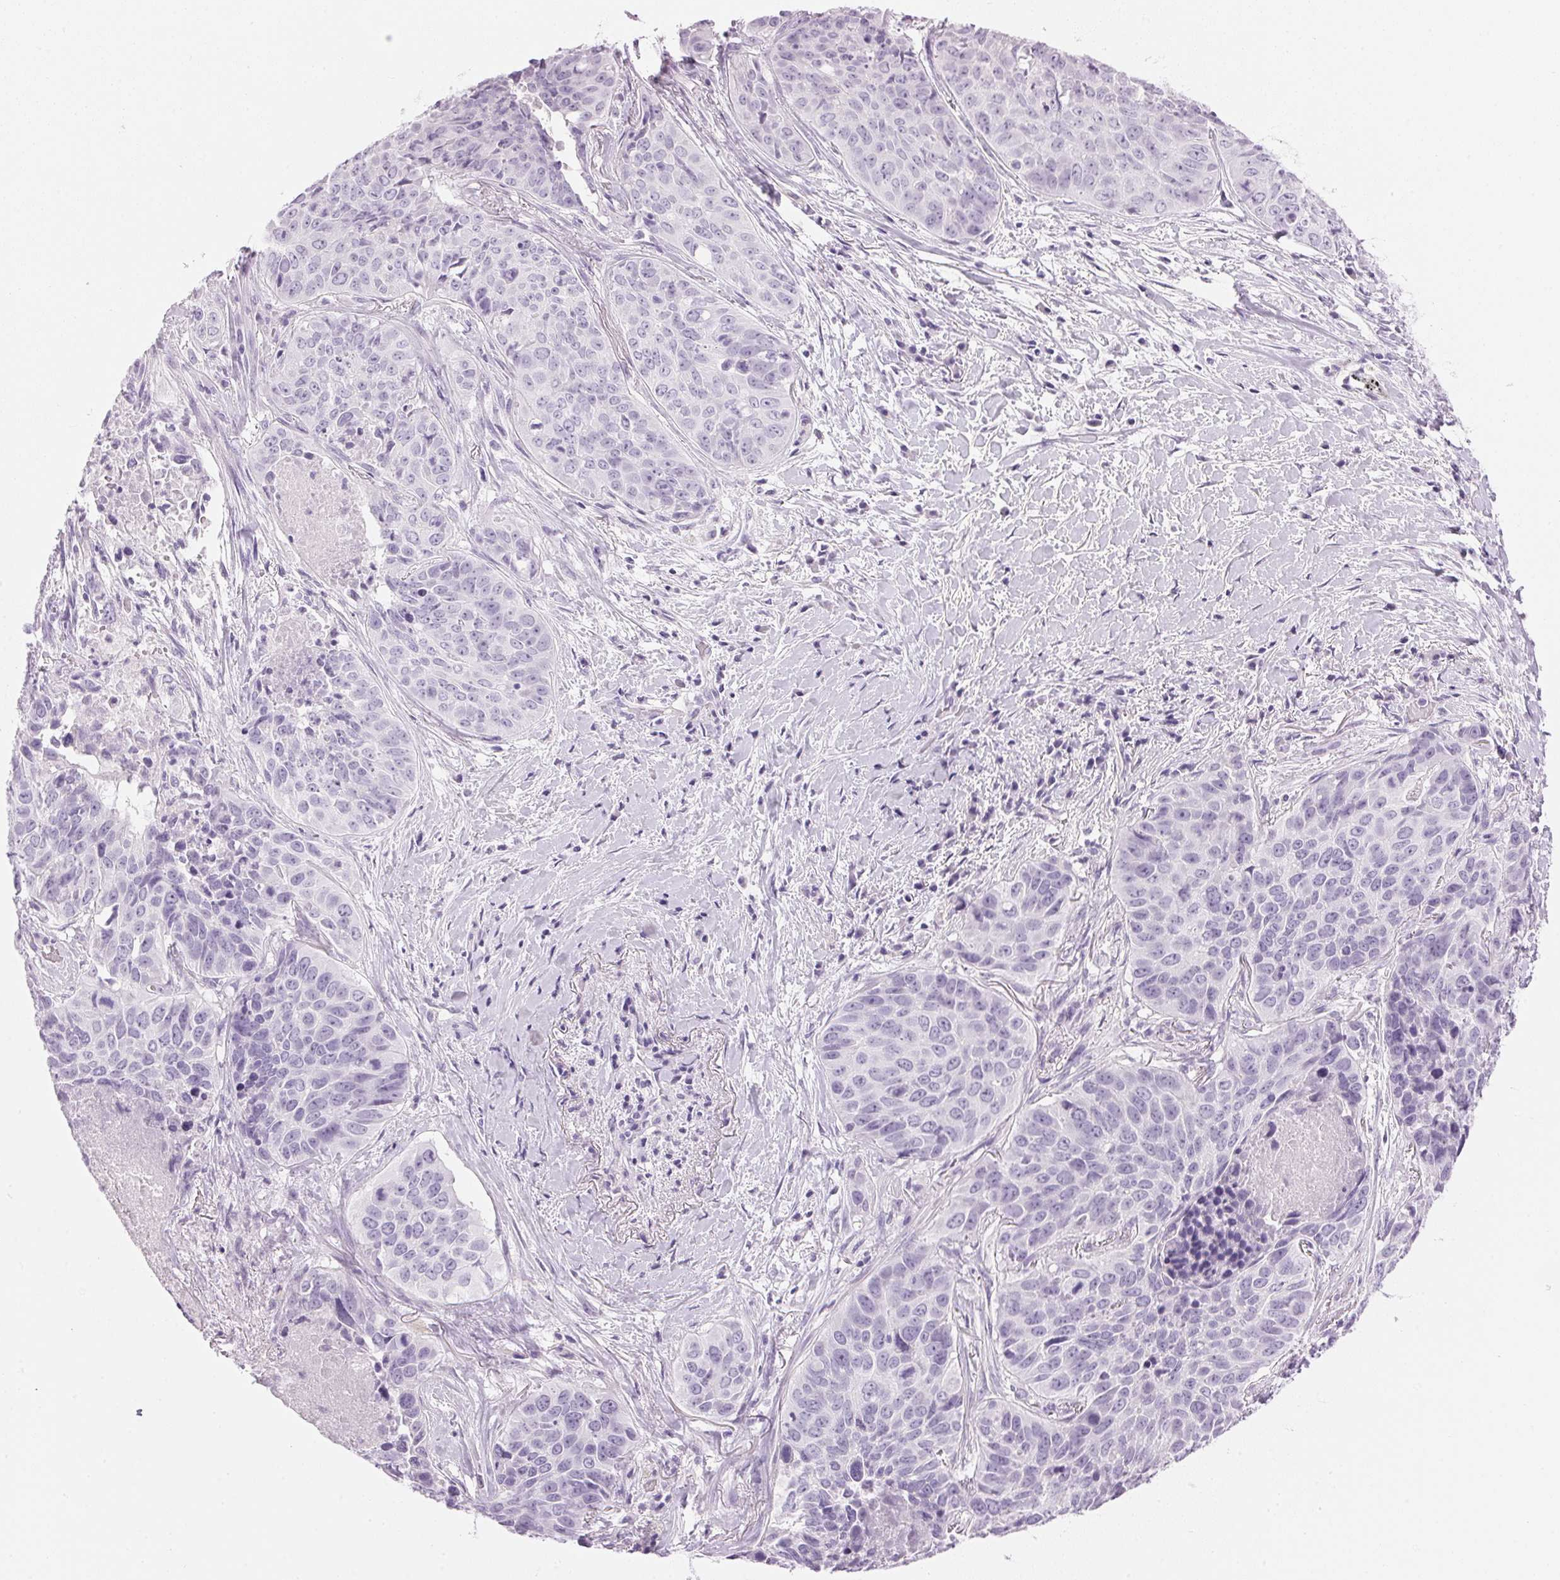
{"staining": {"intensity": "negative", "quantity": "none", "location": "none"}, "tissue": "lung cancer", "cell_type": "Tumor cells", "image_type": "cancer", "snomed": [{"axis": "morphology", "description": "Normal tissue, NOS"}, {"axis": "morphology", "description": "Squamous cell carcinoma, NOS"}, {"axis": "topography", "description": "Bronchus"}, {"axis": "topography", "description": "Lung"}], "caption": "Tumor cells show no significant protein positivity in lung squamous cell carcinoma. The staining was performed using DAB to visualize the protein expression in brown, while the nuclei were stained in blue with hematoxylin (Magnification: 20x).", "gene": "IGFBP1", "patient": {"sex": "male", "age": 64}}